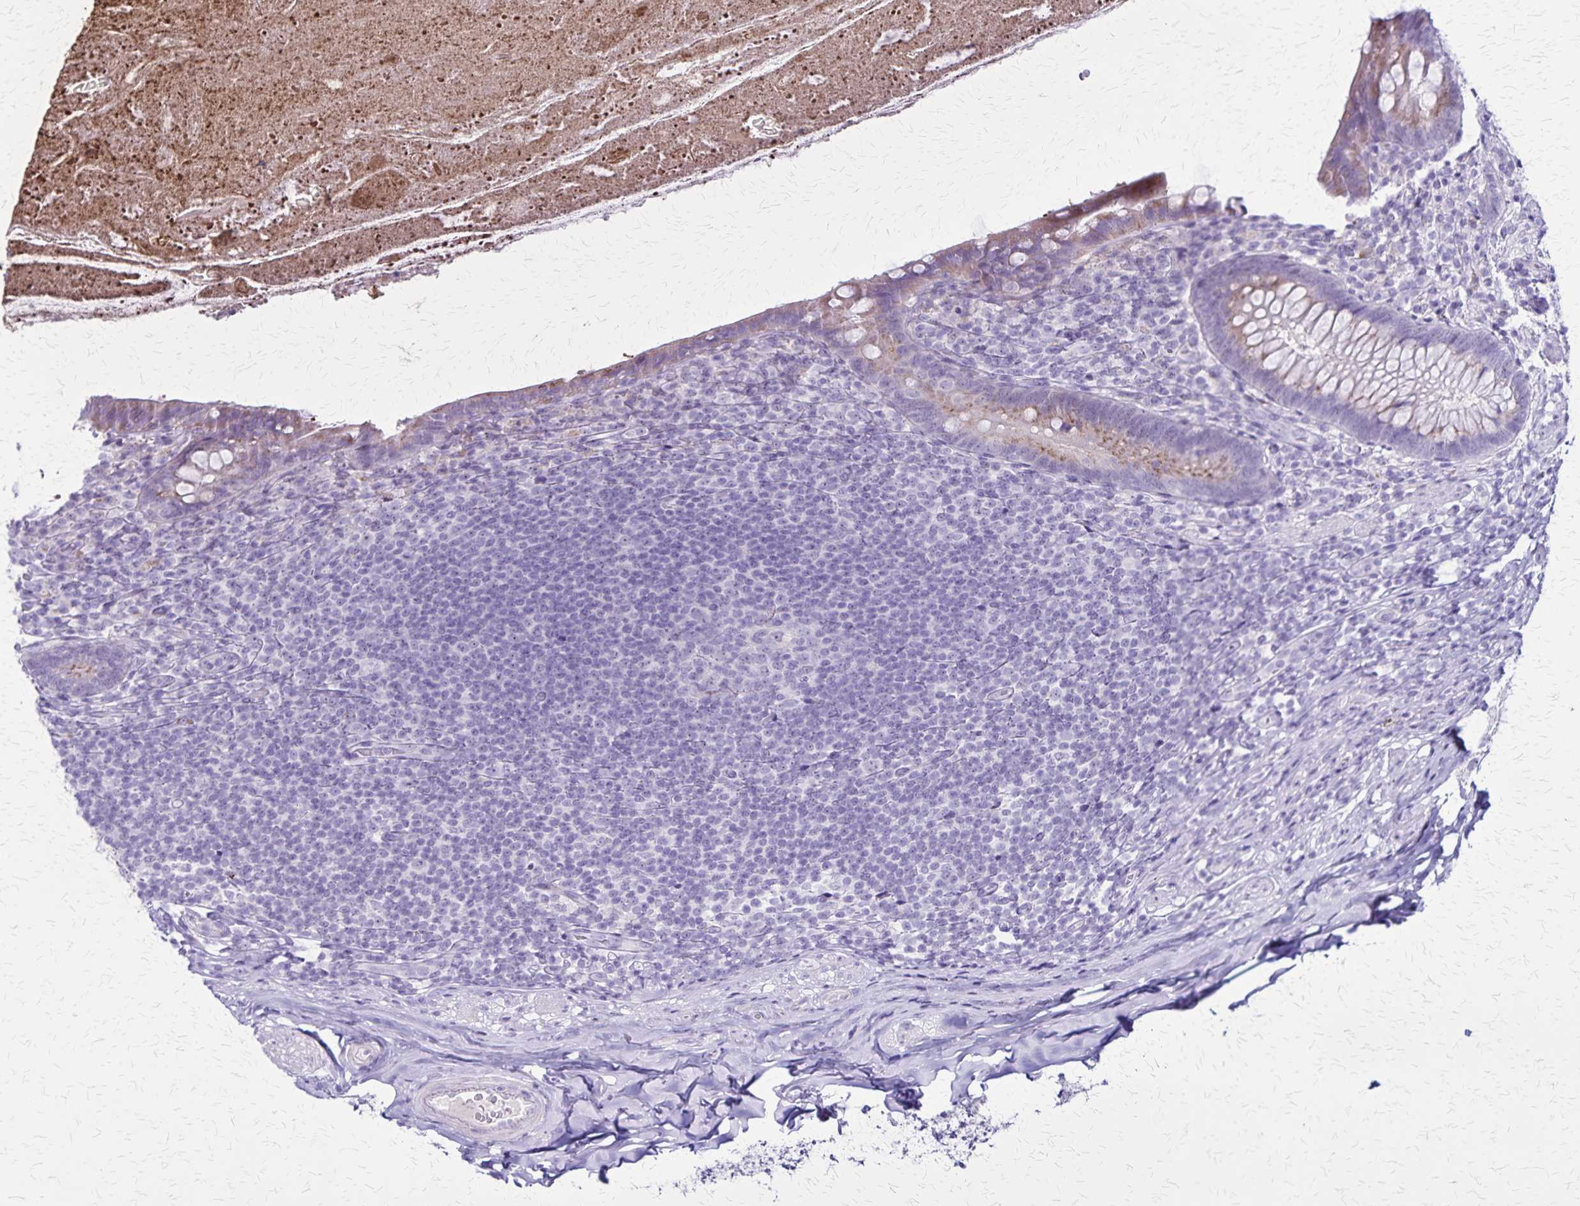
{"staining": {"intensity": "weak", "quantity": "<25%", "location": "cytoplasmic/membranous"}, "tissue": "appendix", "cell_type": "Glandular cells", "image_type": "normal", "snomed": [{"axis": "morphology", "description": "Normal tissue, NOS"}, {"axis": "topography", "description": "Appendix"}], "caption": "DAB immunohistochemical staining of unremarkable appendix displays no significant staining in glandular cells. (DAB IHC, high magnification).", "gene": "OR51B5", "patient": {"sex": "male", "age": 47}}